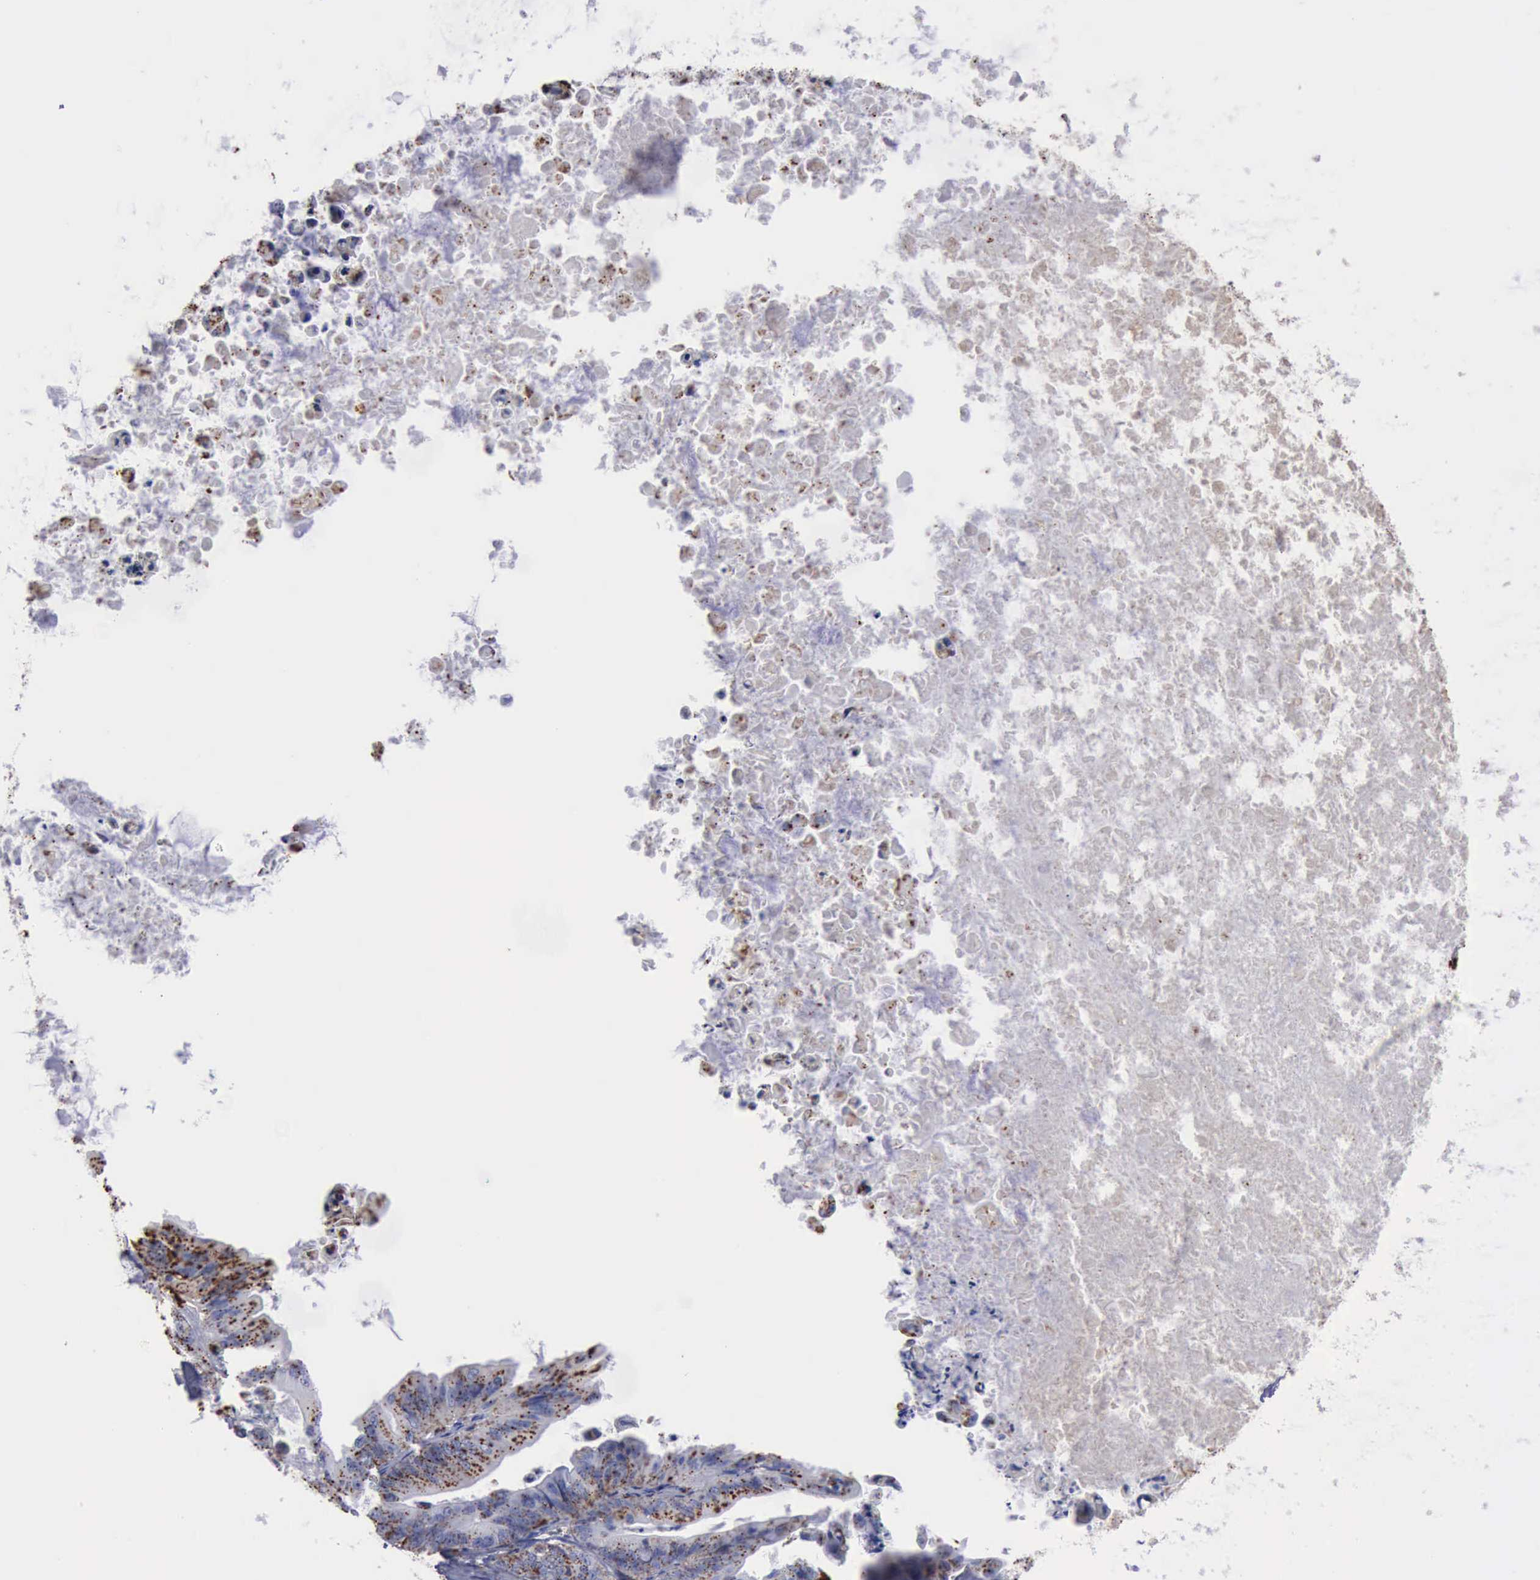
{"staining": {"intensity": "moderate", "quantity": ">75%", "location": "cytoplasmic/membranous"}, "tissue": "ovarian cancer", "cell_type": "Tumor cells", "image_type": "cancer", "snomed": [{"axis": "morphology", "description": "Cystadenocarcinoma, mucinous, NOS"}, {"axis": "topography", "description": "Ovary"}], "caption": "A photomicrograph of ovarian mucinous cystadenocarcinoma stained for a protein demonstrates moderate cytoplasmic/membranous brown staining in tumor cells.", "gene": "CTSD", "patient": {"sex": "female", "age": 37}}